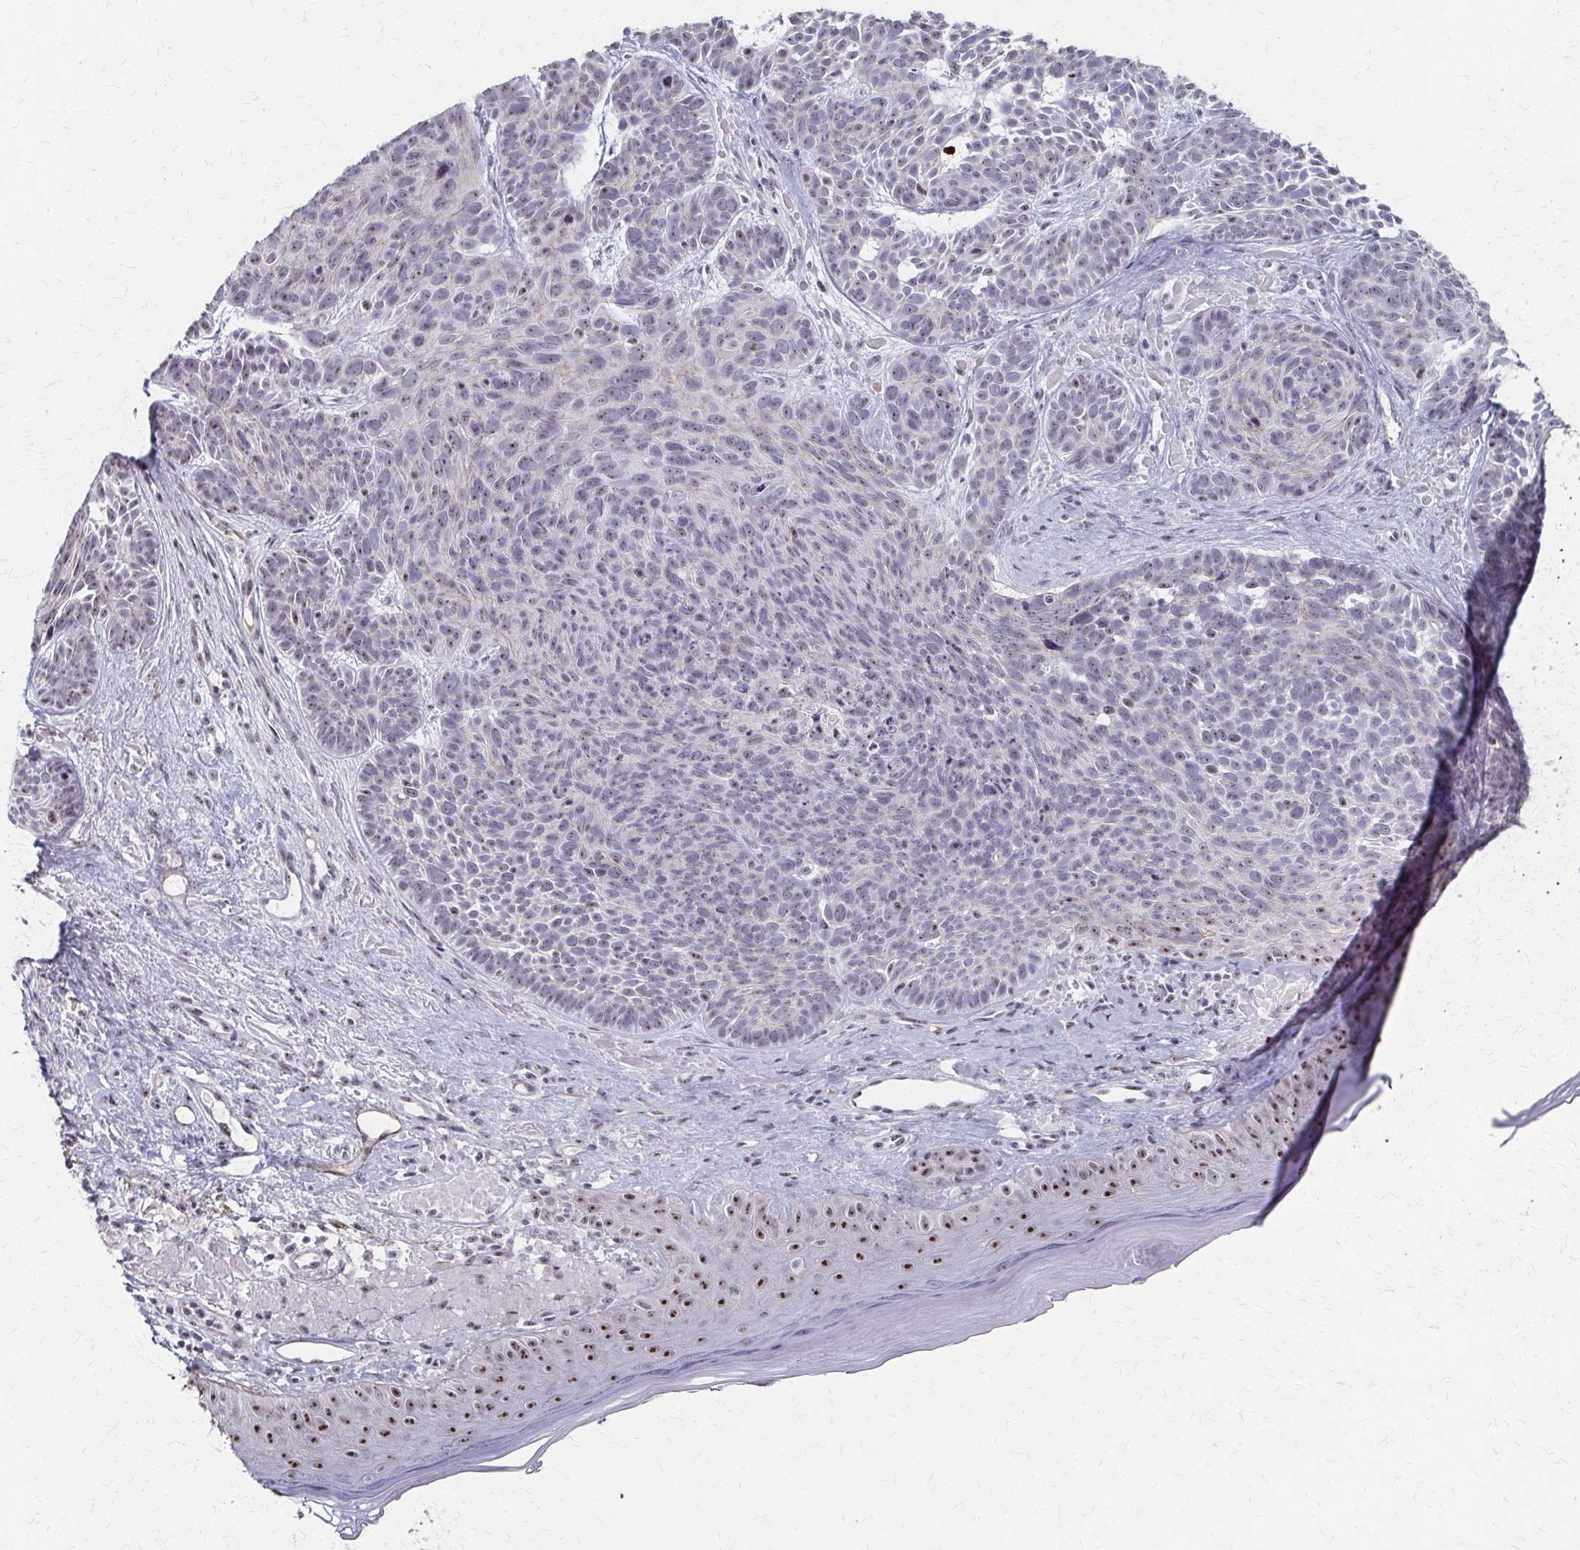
{"staining": {"intensity": "negative", "quantity": "none", "location": "none"}, "tissue": "skin cancer", "cell_type": "Tumor cells", "image_type": "cancer", "snomed": [{"axis": "morphology", "description": "Basal cell carcinoma"}, {"axis": "topography", "description": "Skin"}], "caption": "High power microscopy micrograph of an immunohistochemistry (IHC) micrograph of basal cell carcinoma (skin), revealing no significant positivity in tumor cells. (DAB (3,3'-diaminobenzidine) IHC visualized using brightfield microscopy, high magnification).", "gene": "PES1", "patient": {"sex": "male", "age": 81}}